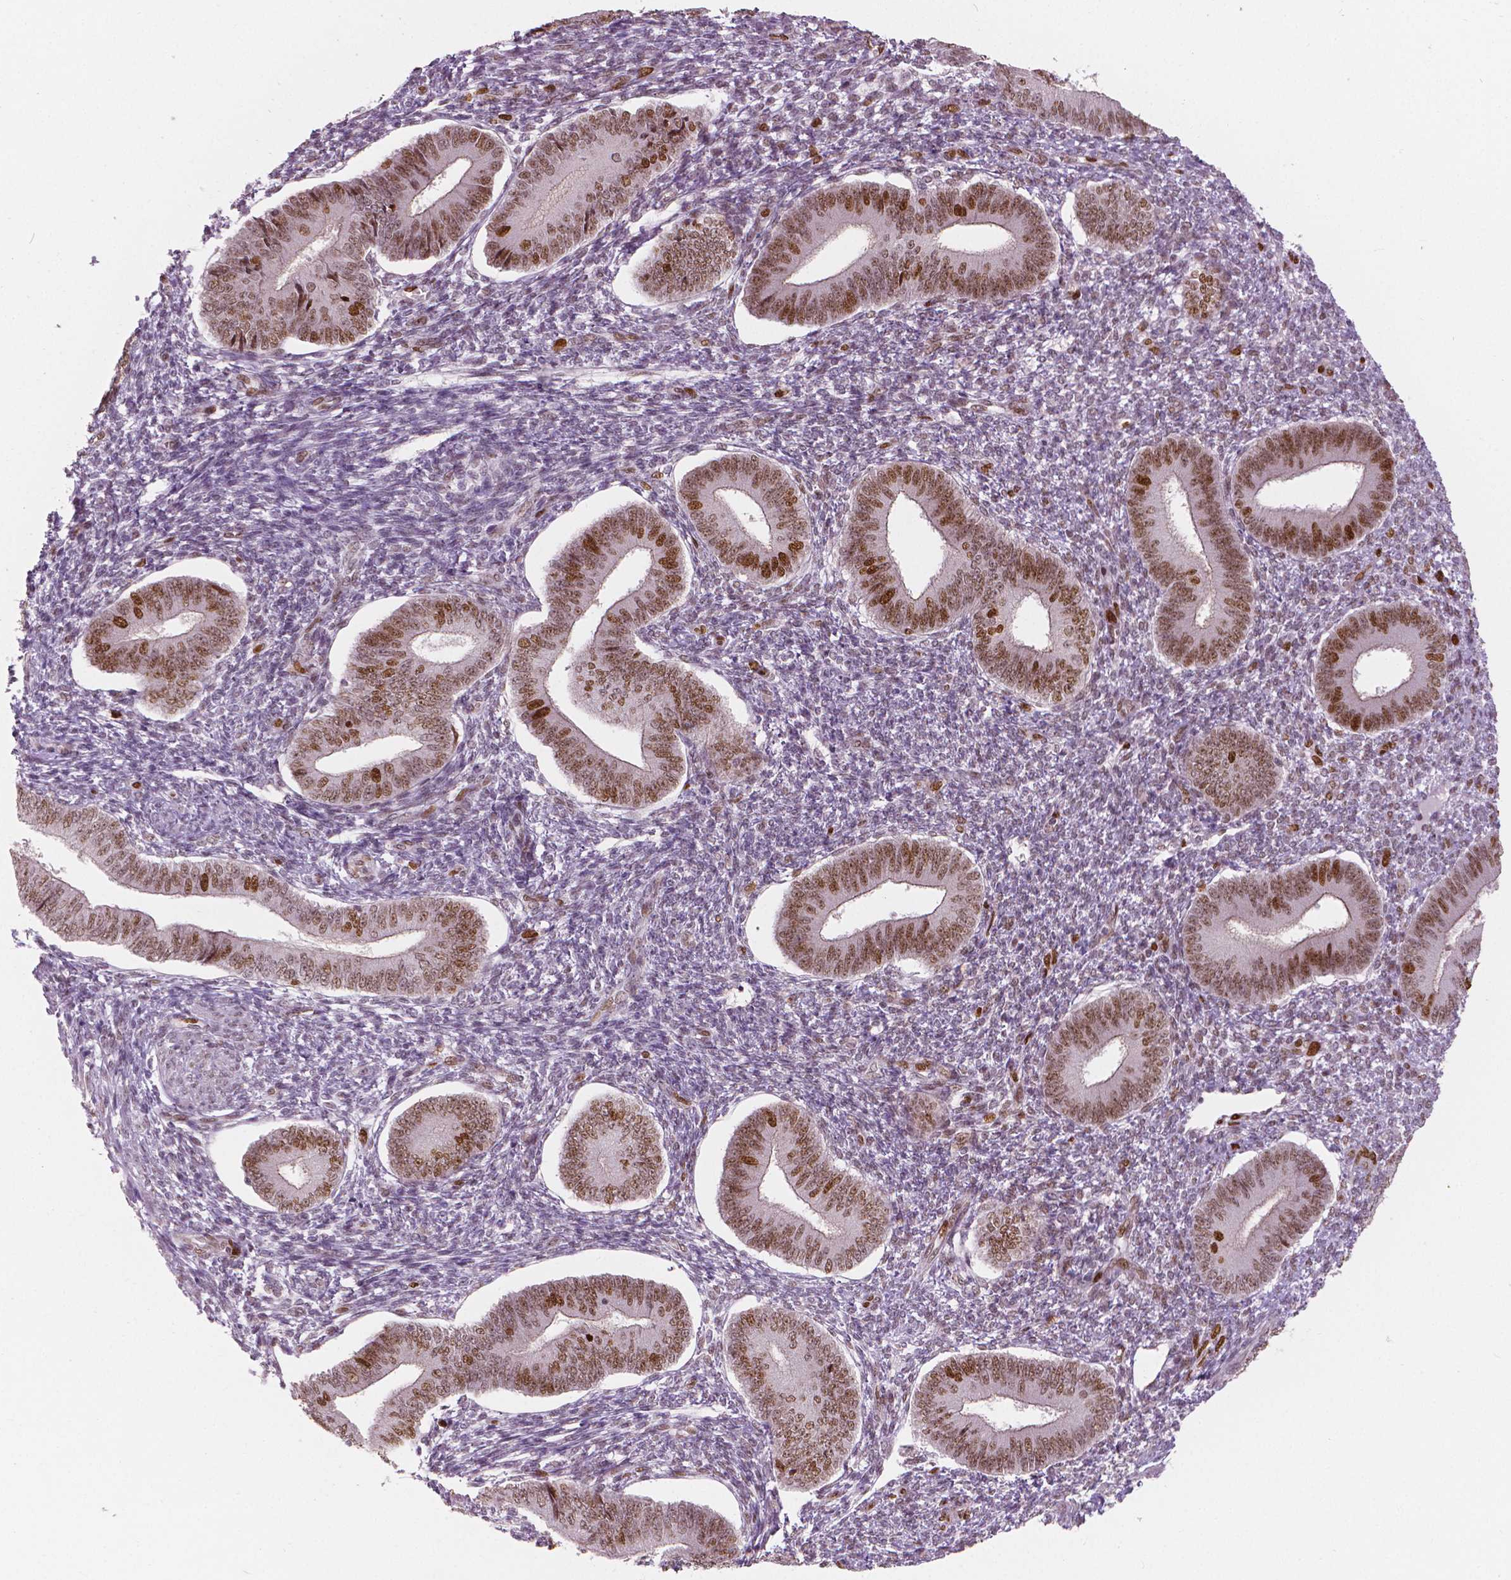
{"staining": {"intensity": "moderate", "quantity": "<25%", "location": "nuclear"}, "tissue": "endometrium", "cell_type": "Cells in endometrial stroma", "image_type": "normal", "snomed": [{"axis": "morphology", "description": "Normal tissue, NOS"}, {"axis": "topography", "description": "Endometrium"}], "caption": "An immunohistochemistry (IHC) image of unremarkable tissue is shown. Protein staining in brown labels moderate nuclear positivity in endometrium within cells in endometrial stroma. The staining was performed using DAB (3,3'-diaminobenzidine), with brown indicating positive protein expression. Nuclei are stained blue with hematoxylin.", "gene": "NSD2", "patient": {"sex": "female", "age": 42}}